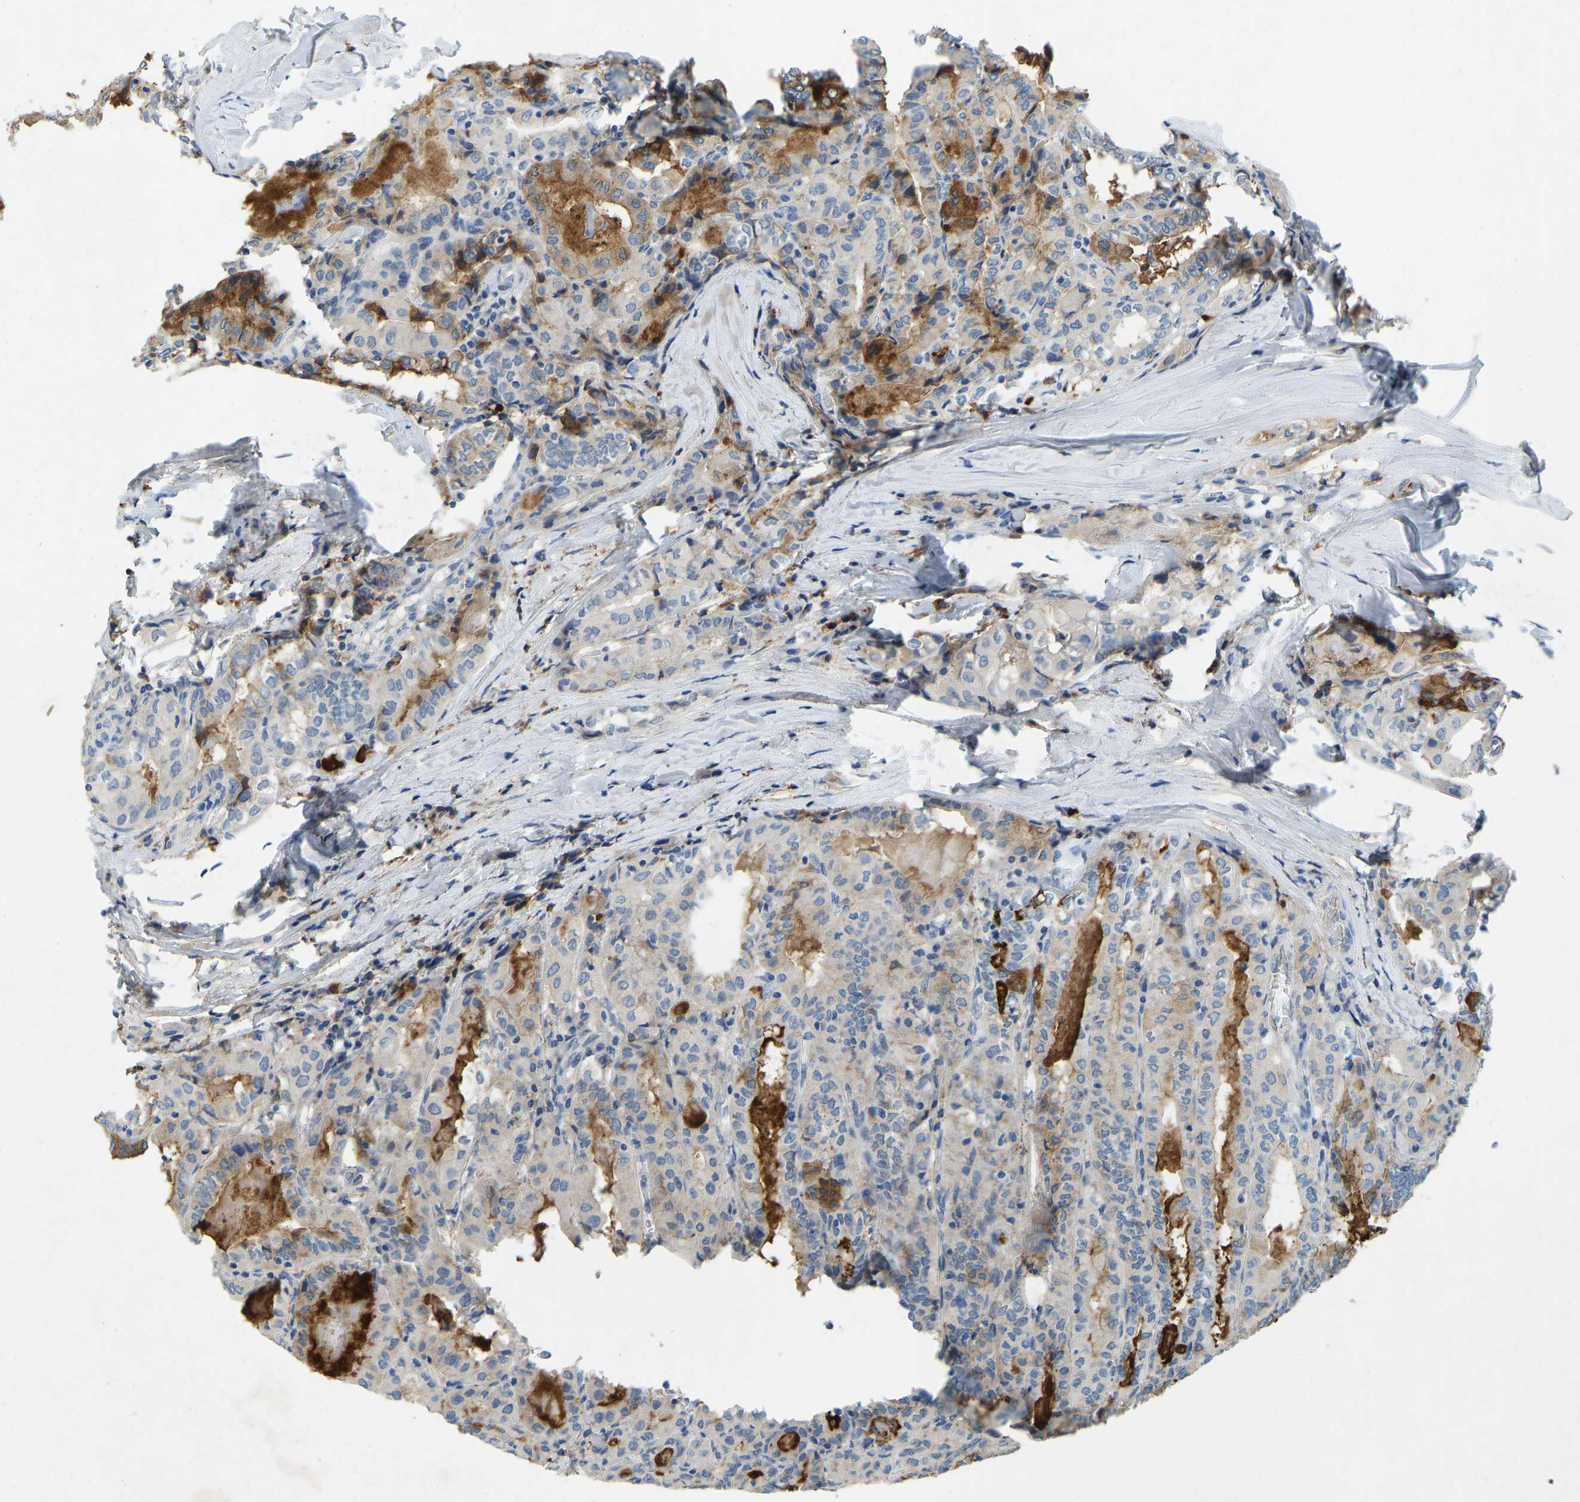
{"staining": {"intensity": "moderate", "quantity": "<25%", "location": "cytoplasmic/membranous"}, "tissue": "thyroid cancer", "cell_type": "Tumor cells", "image_type": "cancer", "snomed": [{"axis": "morphology", "description": "Papillary adenocarcinoma, NOS"}, {"axis": "topography", "description": "Thyroid gland"}], "caption": "Tumor cells exhibit low levels of moderate cytoplasmic/membranous staining in approximately <25% of cells in papillary adenocarcinoma (thyroid).", "gene": "THBS4", "patient": {"sex": "female", "age": 42}}